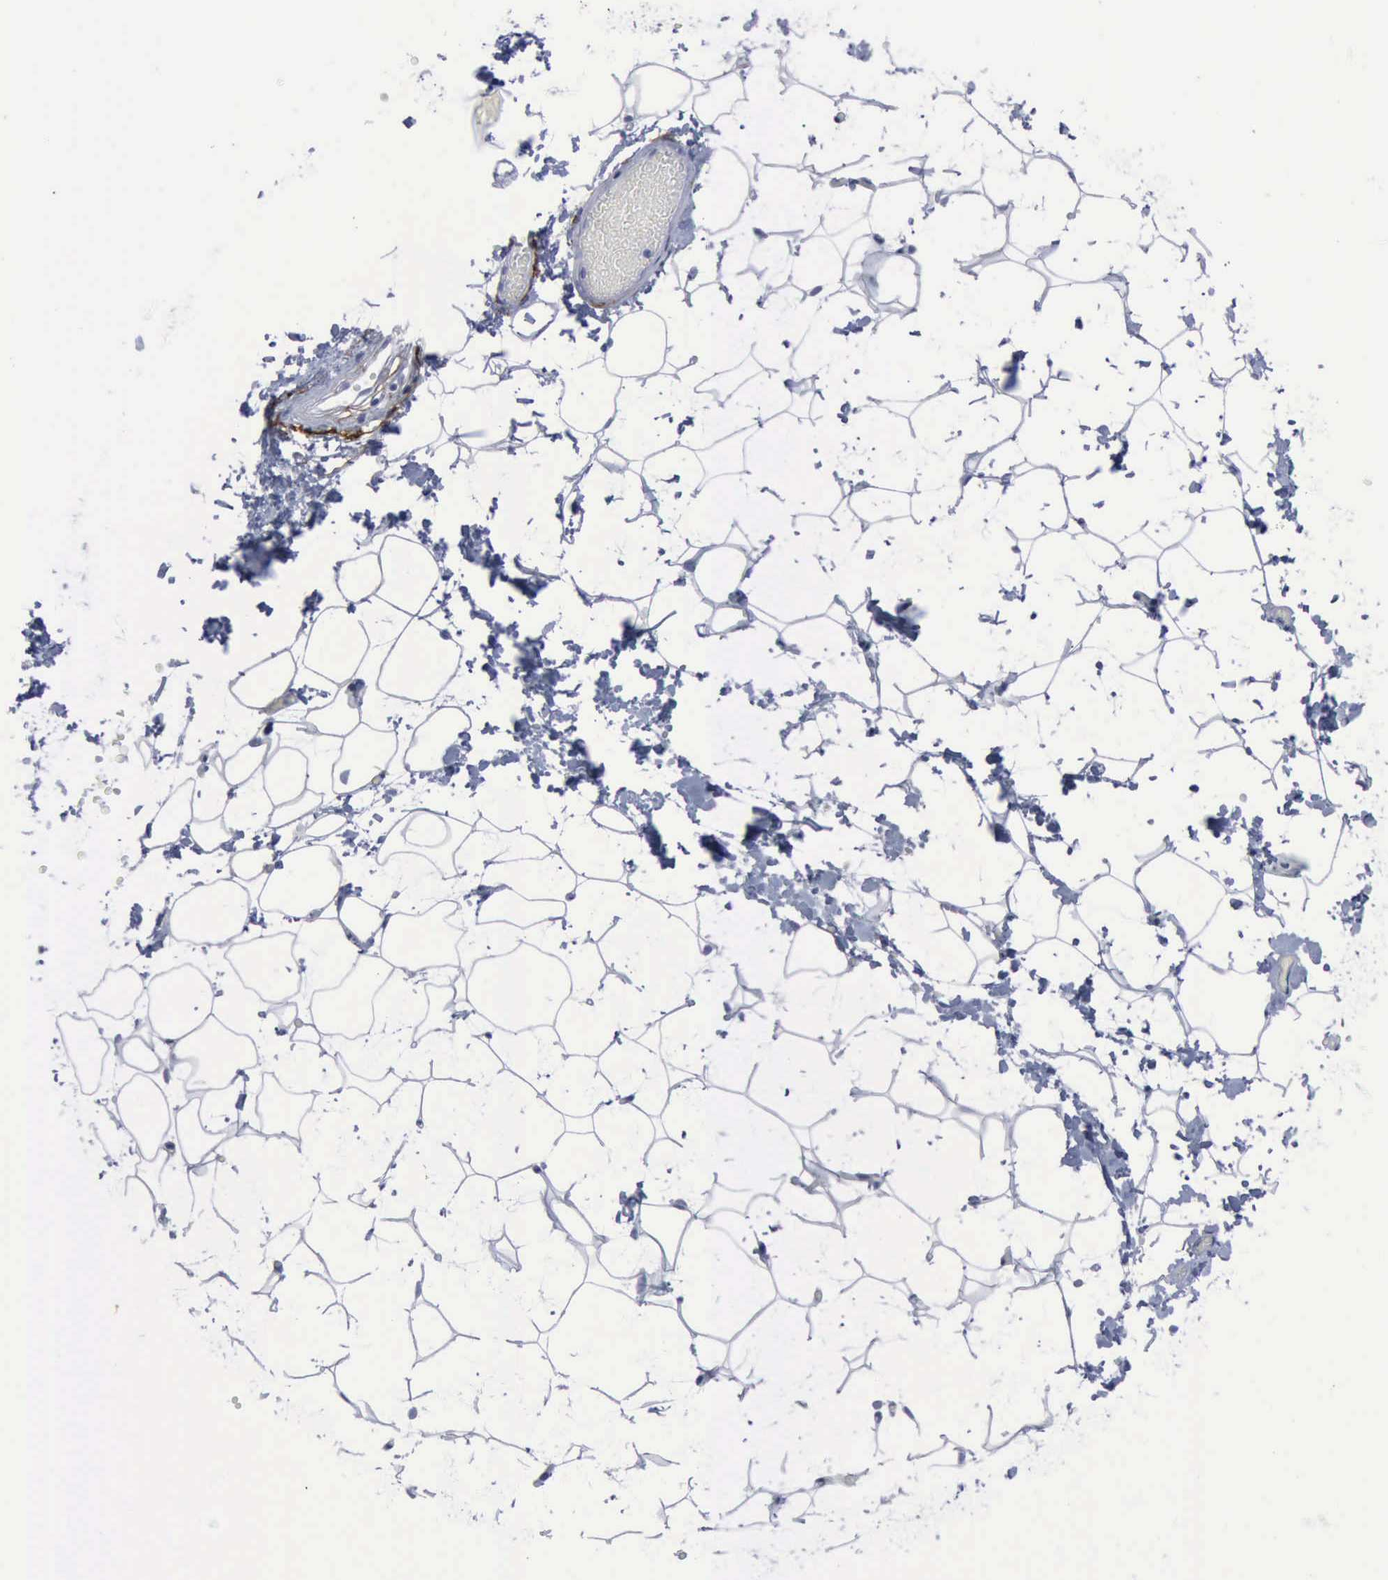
{"staining": {"intensity": "negative", "quantity": "none", "location": "none"}, "tissue": "adipose tissue", "cell_type": "Adipocytes", "image_type": "normal", "snomed": [{"axis": "morphology", "description": "Normal tissue, NOS"}, {"axis": "morphology", "description": "Fibrosis, NOS"}, {"axis": "topography", "description": "Breast"}], "caption": "IHC histopathology image of normal adipose tissue: adipose tissue stained with DAB shows no significant protein positivity in adipocytes.", "gene": "NGFR", "patient": {"sex": "female", "age": 24}}